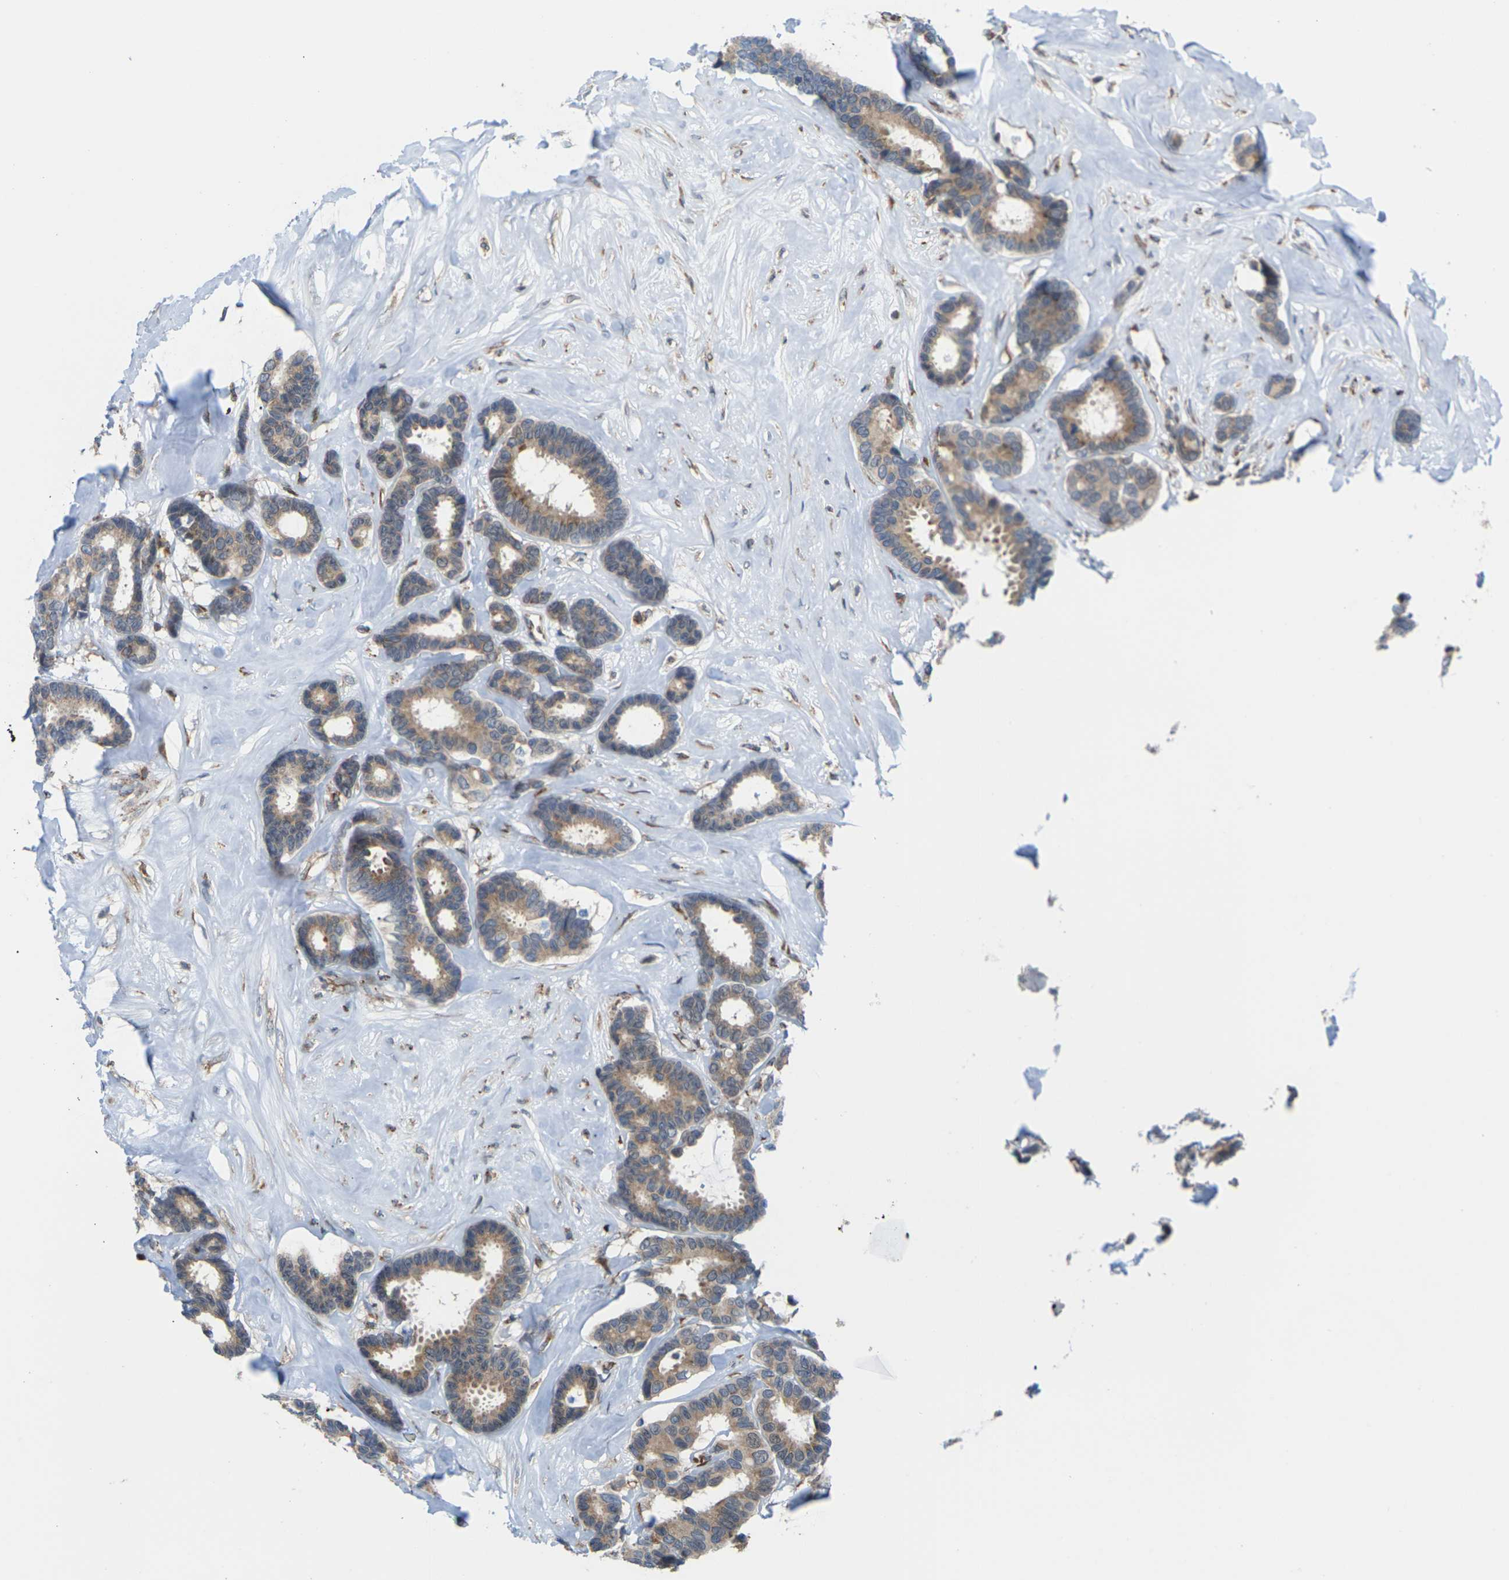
{"staining": {"intensity": "weak", "quantity": ">75%", "location": "cytoplasmic/membranous"}, "tissue": "breast cancer", "cell_type": "Tumor cells", "image_type": "cancer", "snomed": [{"axis": "morphology", "description": "Duct carcinoma"}, {"axis": "topography", "description": "Breast"}], "caption": "Immunohistochemistry (IHC) histopathology image of breast cancer stained for a protein (brown), which shows low levels of weak cytoplasmic/membranous staining in approximately >75% of tumor cells.", "gene": "PDZK1IP1", "patient": {"sex": "female", "age": 87}}